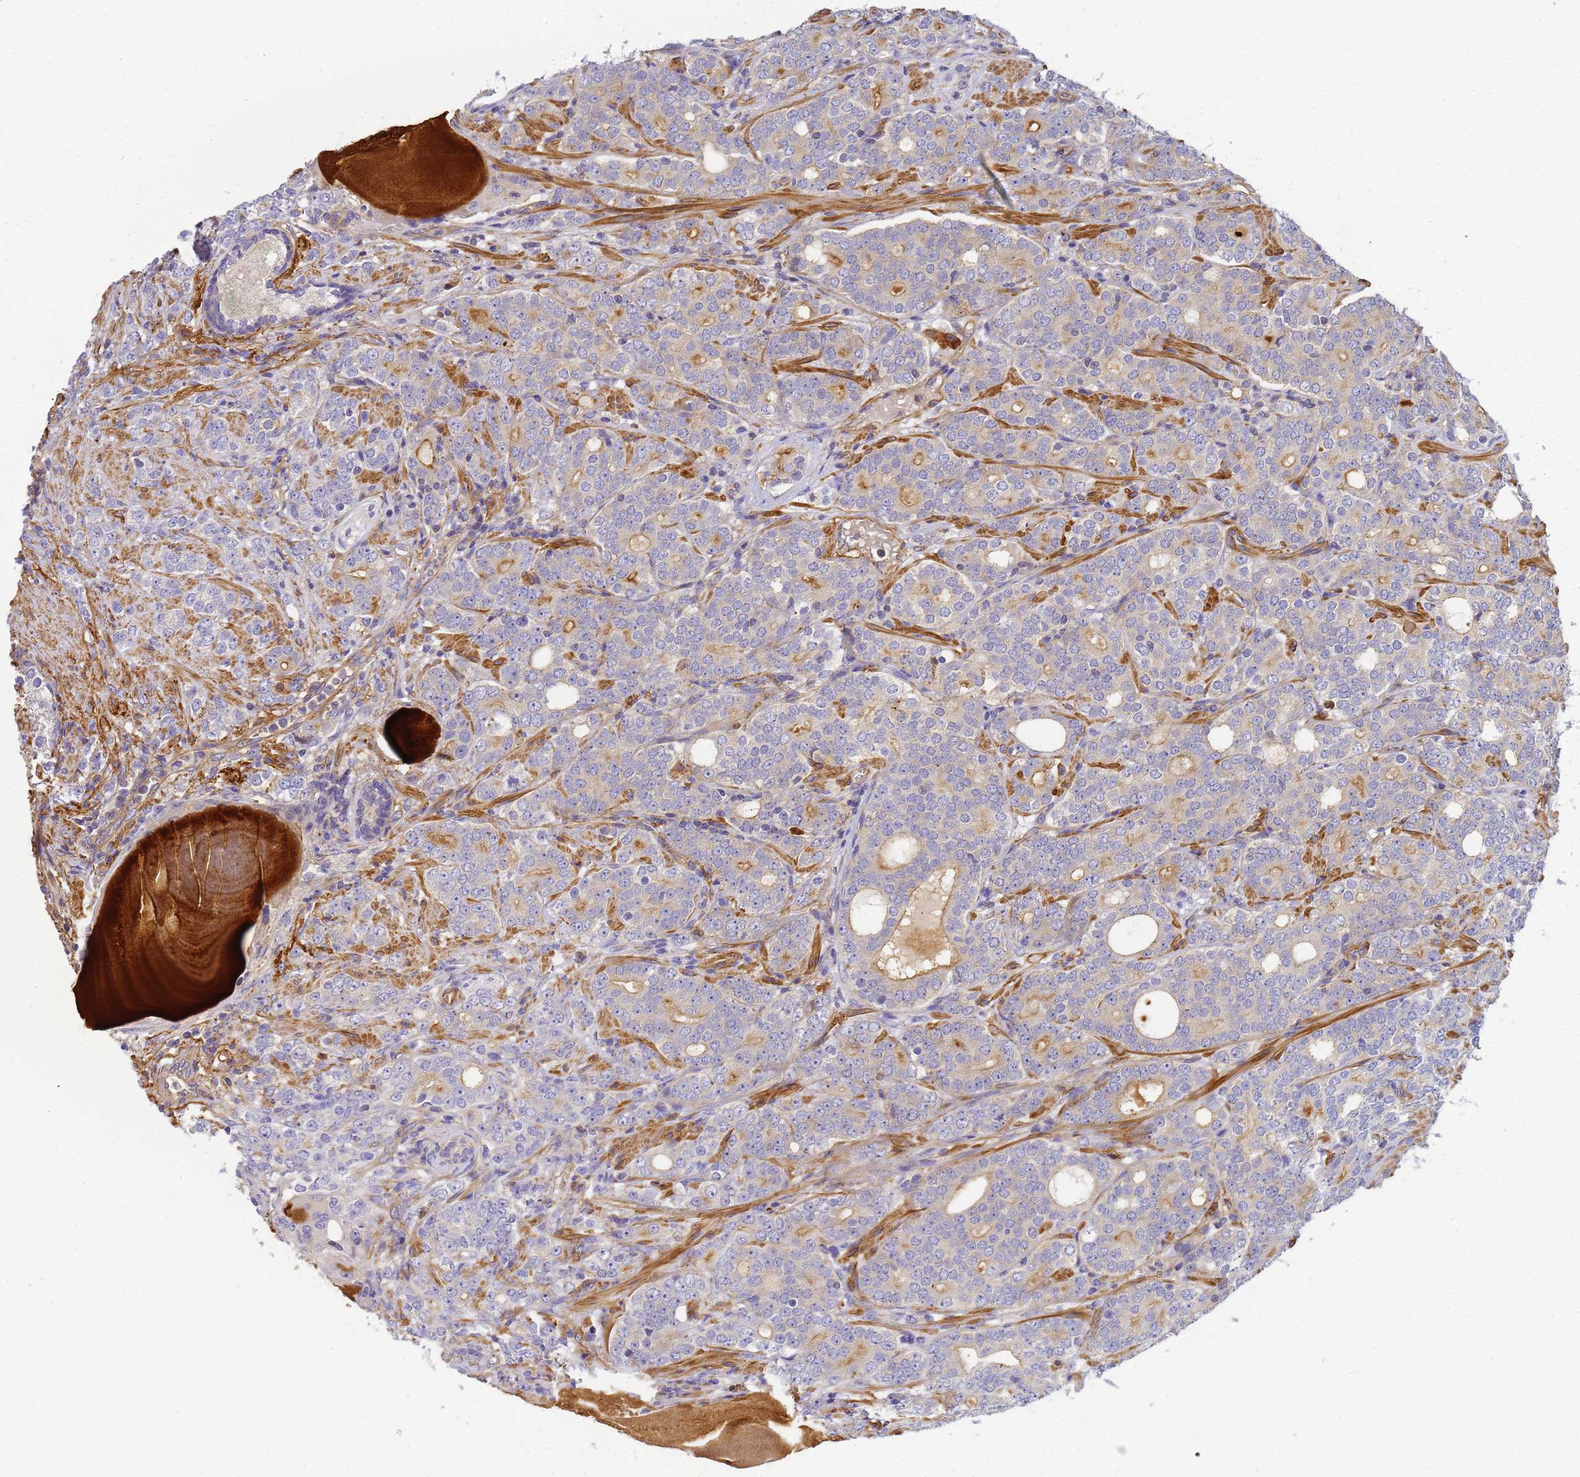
{"staining": {"intensity": "weak", "quantity": "<25%", "location": "cytoplasmic/membranous"}, "tissue": "prostate cancer", "cell_type": "Tumor cells", "image_type": "cancer", "snomed": [{"axis": "morphology", "description": "Adenocarcinoma, High grade"}, {"axis": "topography", "description": "Prostate"}], "caption": "There is no significant staining in tumor cells of prostate cancer (high-grade adenocarcinoma). The staining was performed using DAB (3,3'-diaminobenzidine) to visualize the protein expression in brown, while the nuclei were stained in blue with hematoxylin (Magnification: 20x).", "gene": "MYL12A", "patient": {"sex": "male", "age": 64}}